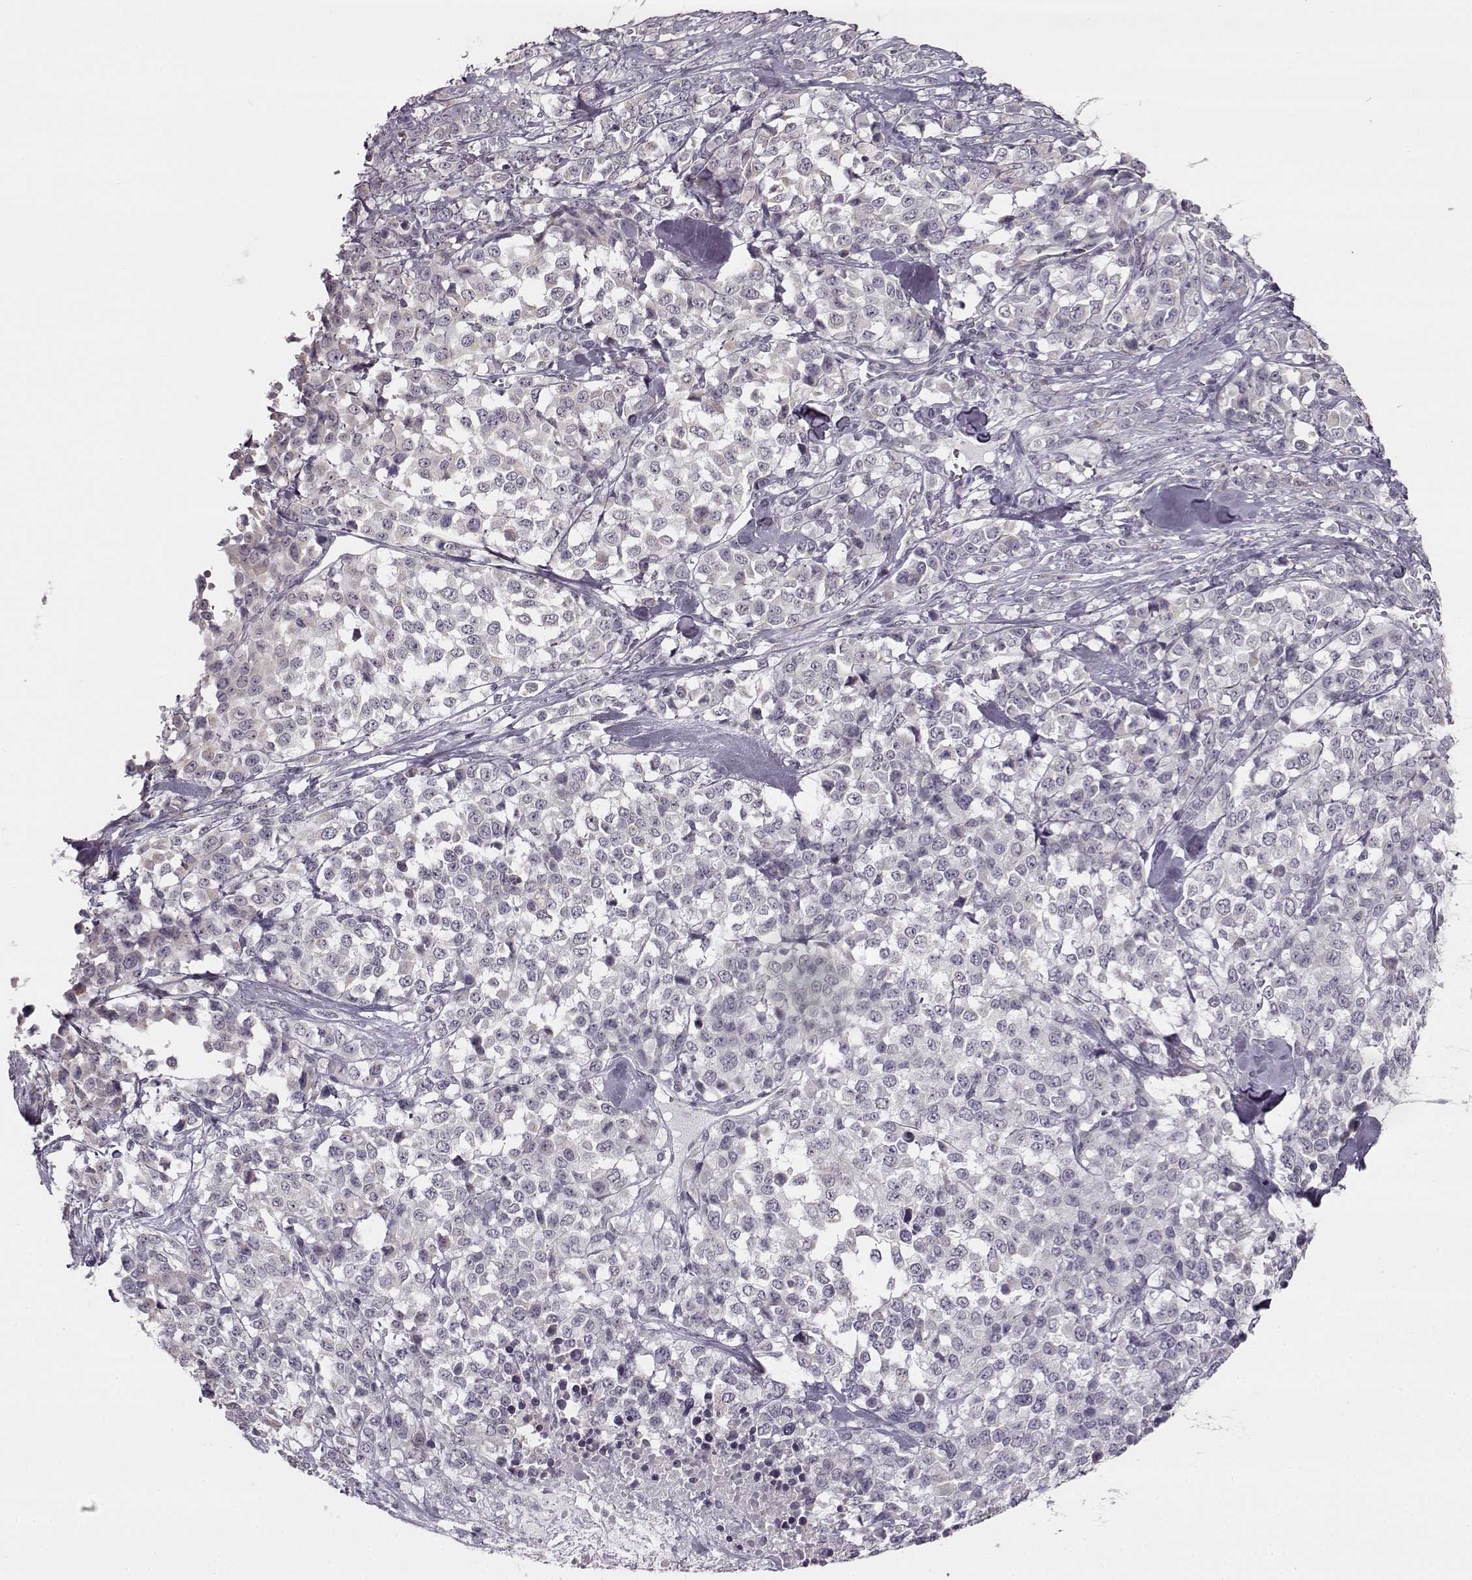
{"staining": {"intensity": "negative", "quantity": "none", "location": "none"}, "tissue": "melanoma", "cell_type": "Tumor cells", "image_type": "cancer", "snomed": [{"axis": "morphology", "description": "Malignant melanoma, Metastatic site"}, {"axis": "topography", "description": "Skin"}], "caption": "DAB immunohistochemical staining of human melanoma displays no significant staining in tumor cells.", "gene": "MAP6D1", "patient": {"sex": "male", "age": 84}}